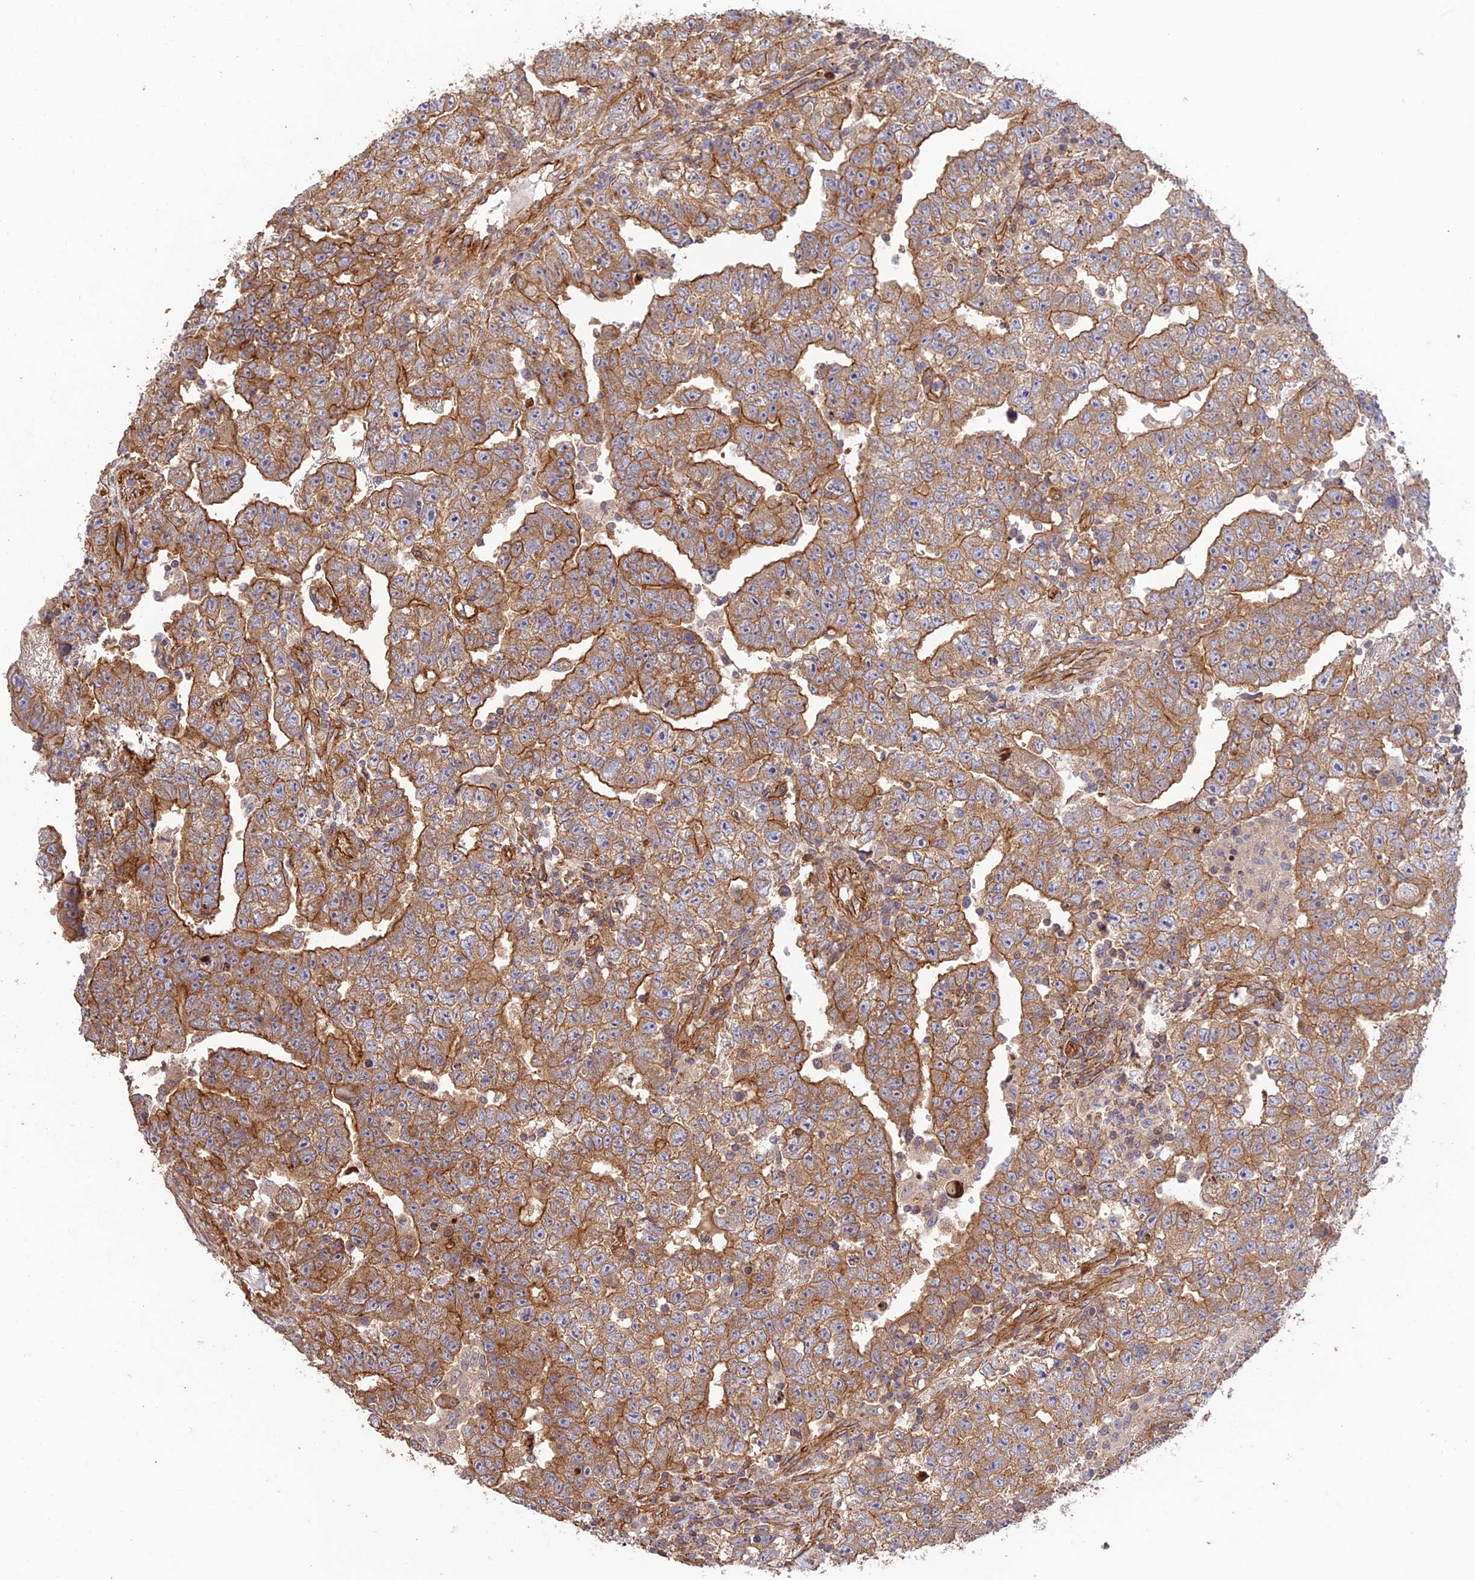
{"staining": {"intensity": "moderate", "quantity": ">75%", "location": "cytoplasmic/membranous"}, "tissue": "testis cancer", "cell_type": "Tumor cells", "image_type": "cancer", "snomed": [{"axis": "morphology", "description": "Carcinoma, Embryonal, NOS"}, {"axis": "topography", "description": "Testis"}], "caption": "An immunohistochemistry image of neoplastic tissue is shown. Protein staining in brown labels moderate cytoplasmic/membranous positivity in testis cancer (embryonal carcinoma) within tumor cells. Using DAB (brown) and hematoxylin (blue) stains, captured at high magnification using brightfield microscopy.", "gene": "HOMER2", "patient": {"sex": "male", "age": 25}}